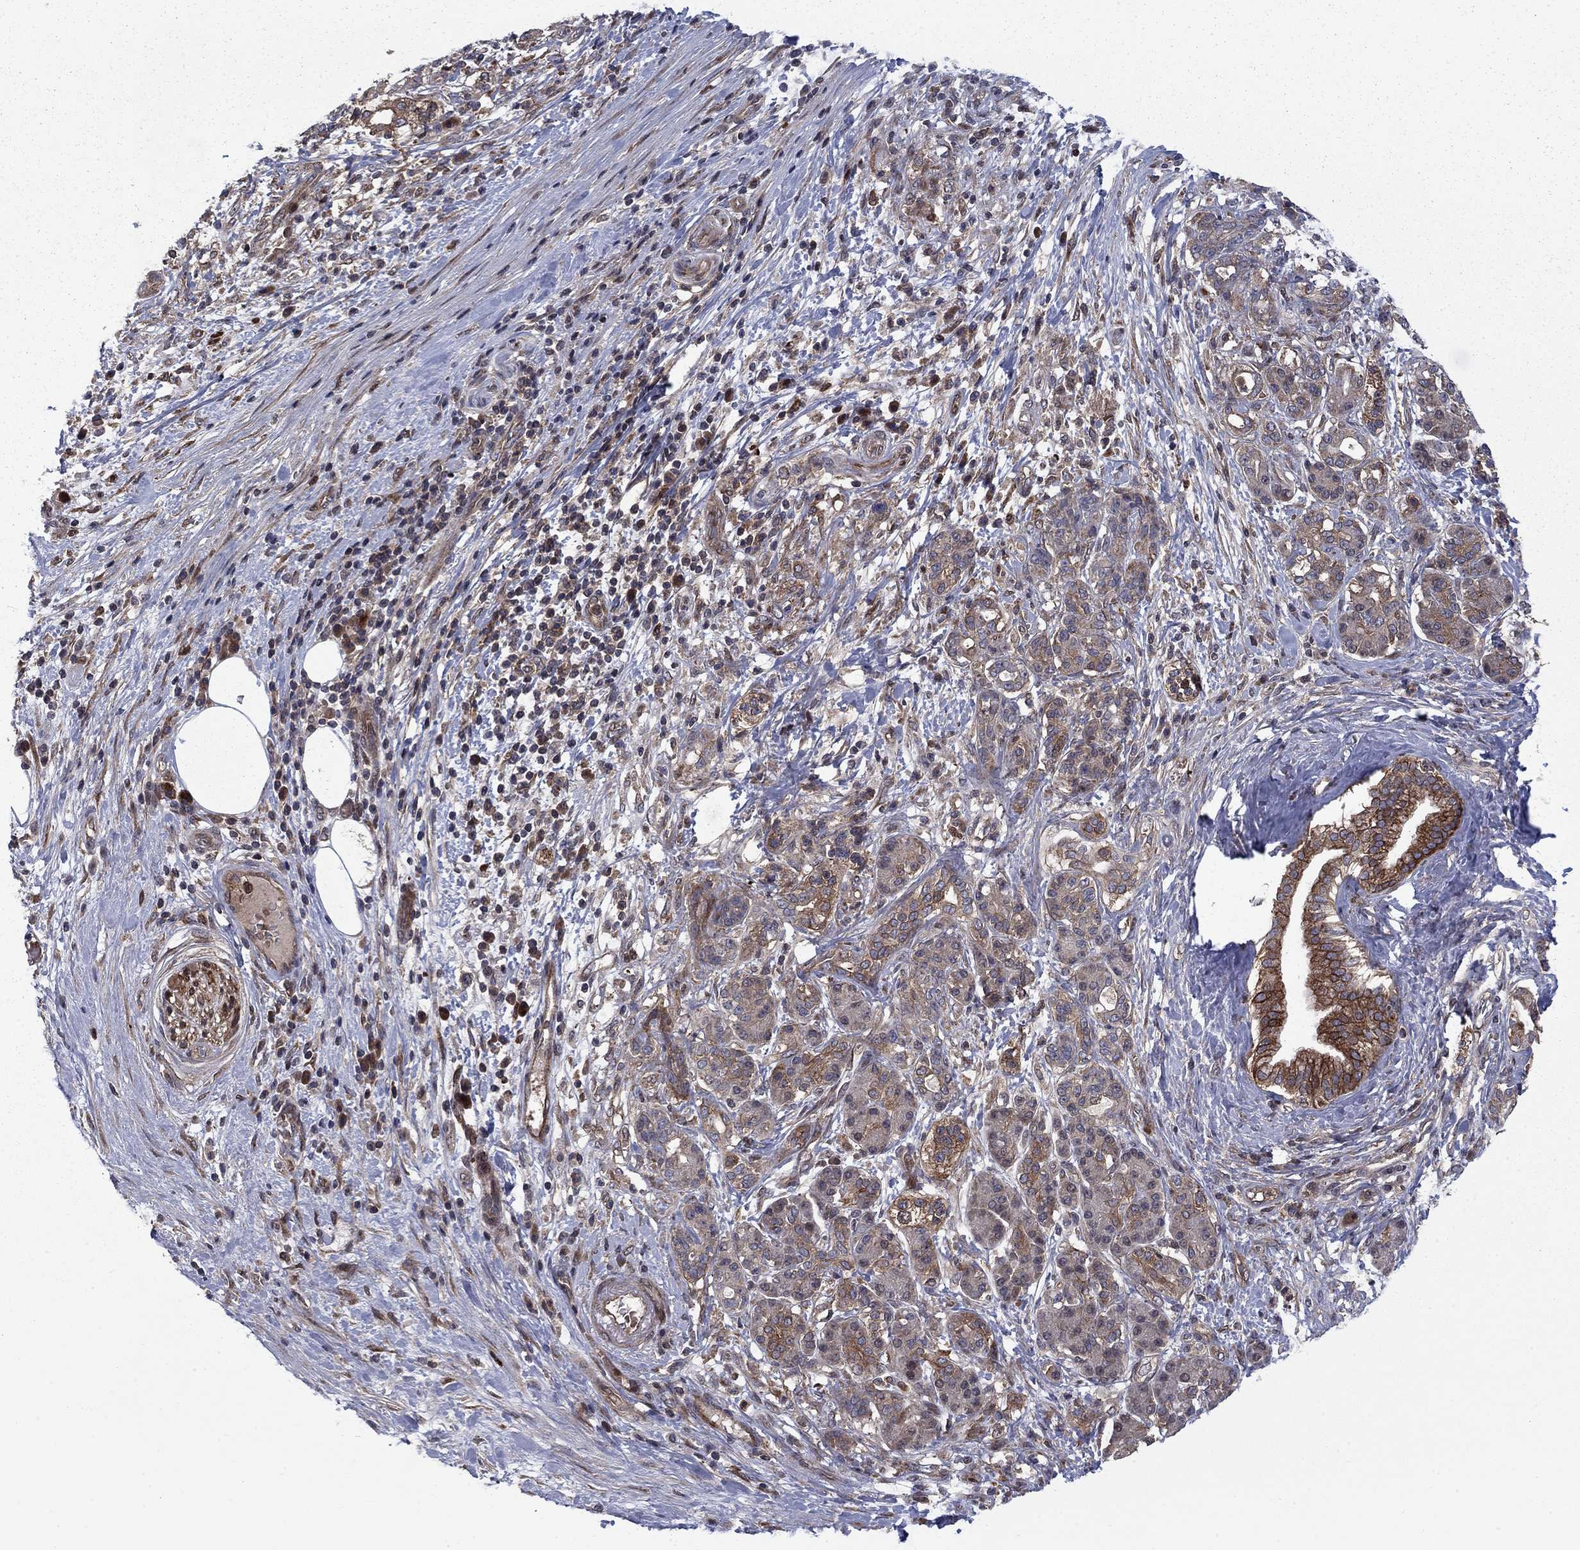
{"staining": {"intensity": "moderate", "quantity": "<25%", "location": "cytoplasmic/membranous"}, "tissue": "pancreatic cancer", "cell_type": "Tumor cells", "image_type": "cancer", "snomed": [{"axis": "morphology", "description": "Adenocarcinoma, NOS"}, {"axis": "topography", "description": "Pancreas"}], "caption": "Brown immunohistochemical staining in adenocarcinoma (pancreatic) shows moderate cytoplasmic/membranous staining in approximately <25% of tumor cells.", "gene": "HDAC4", "patient": {"sex": "female", "age": 73}}